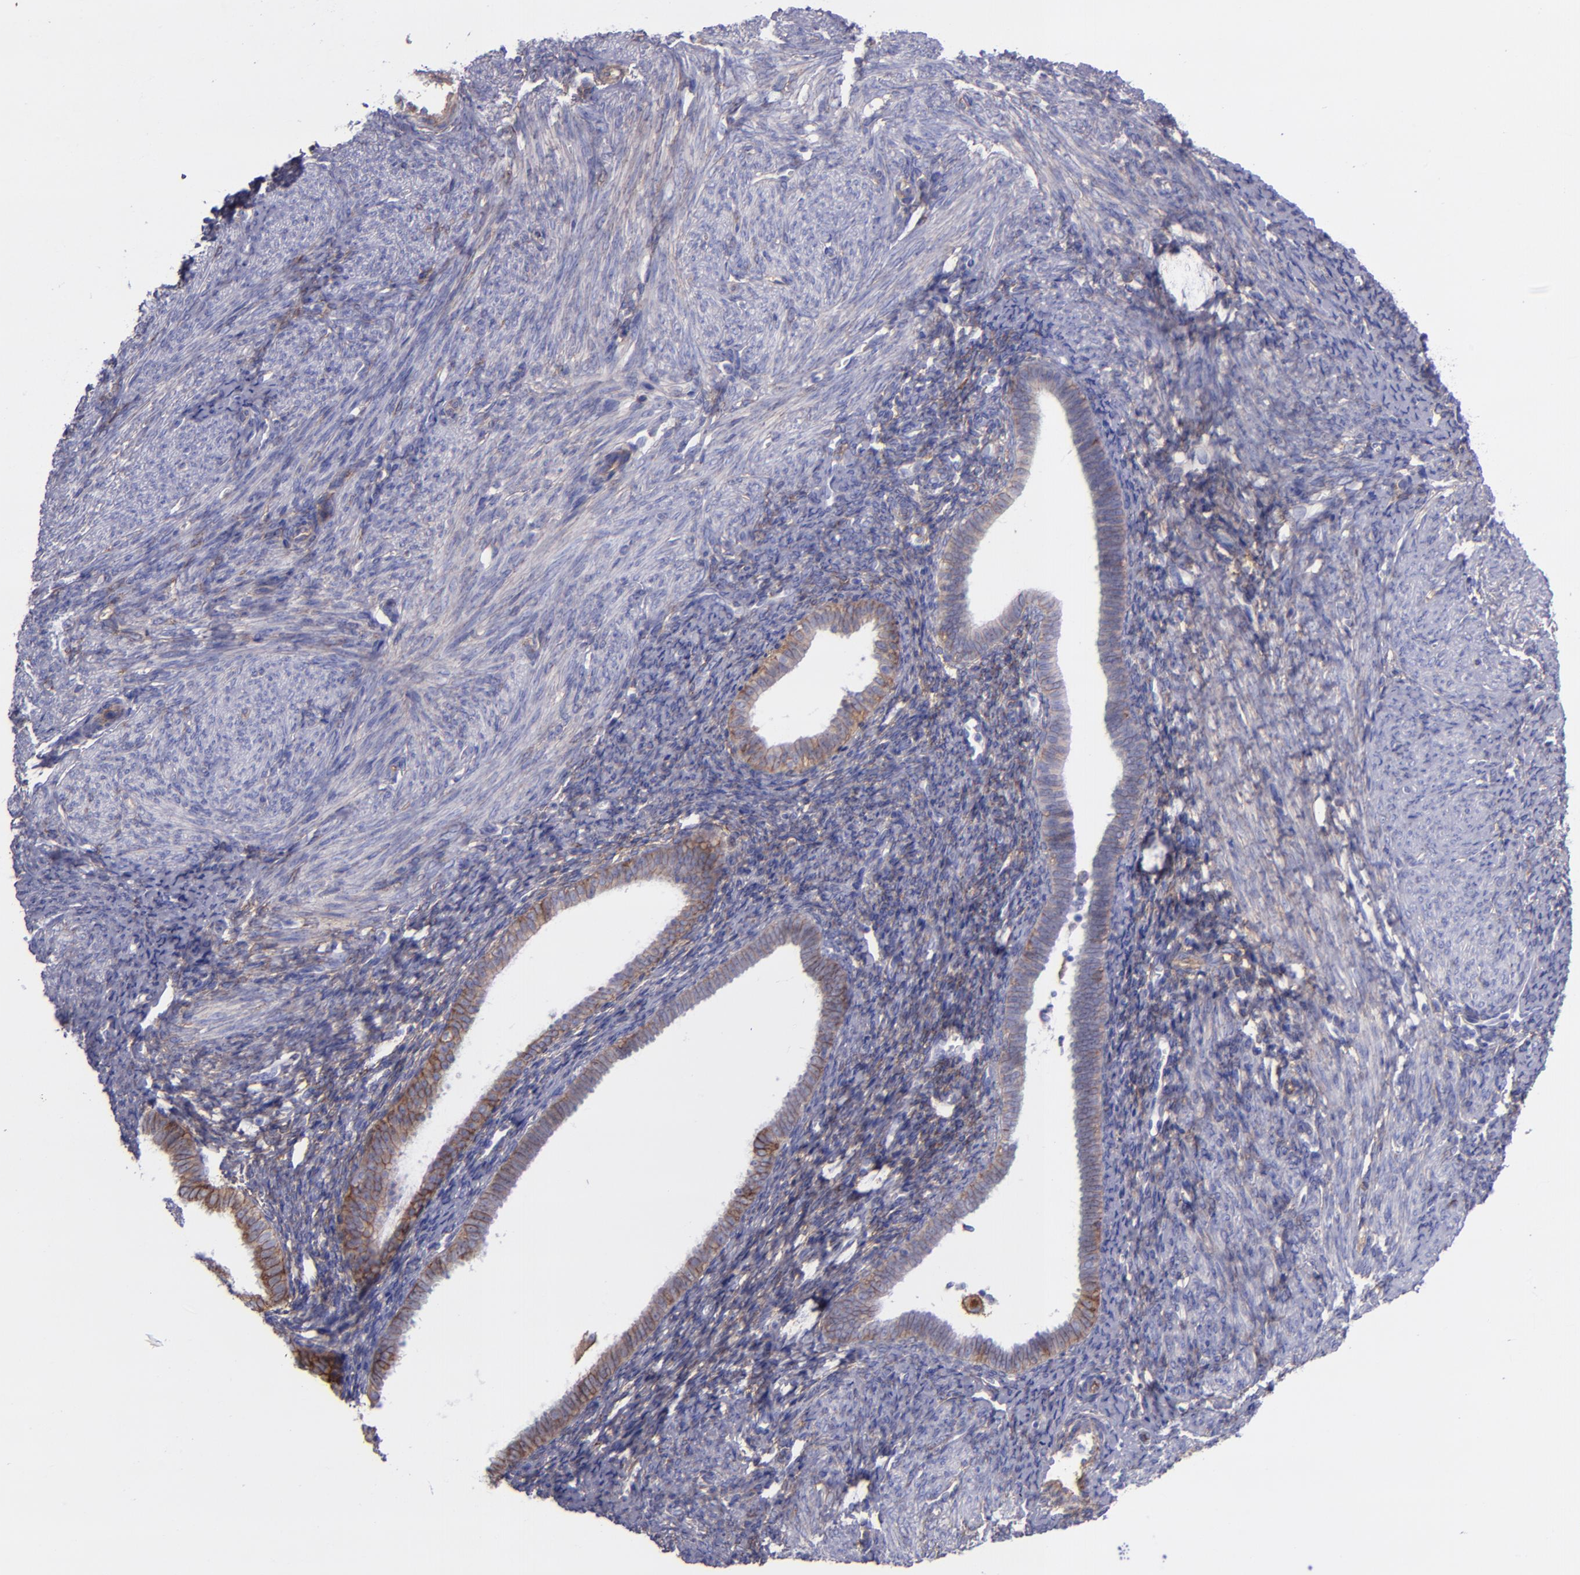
{"staining": {"intensity": "moderate", "quantity": ">75%", "location": "cytoplasmic/membranous"}, "tissue": "endometrium", "cell_type": "Cells in endometrial stroma", "image_type": "normal", "snomed": [{"axis": "morphology", "description": "Normal tissue, NOS"}, {"axis": "topography", "description": "Smooth muscle"}, {"axis": "topography", "description": "Endometrium"}], "caption": "Unremarkable endometrium displays moderate cytoplasmic/membranous expression in about >75% of cells in endometrial stroma.", "gene": "ITGAV", "patient": {"sex": "female", "age": 57}}